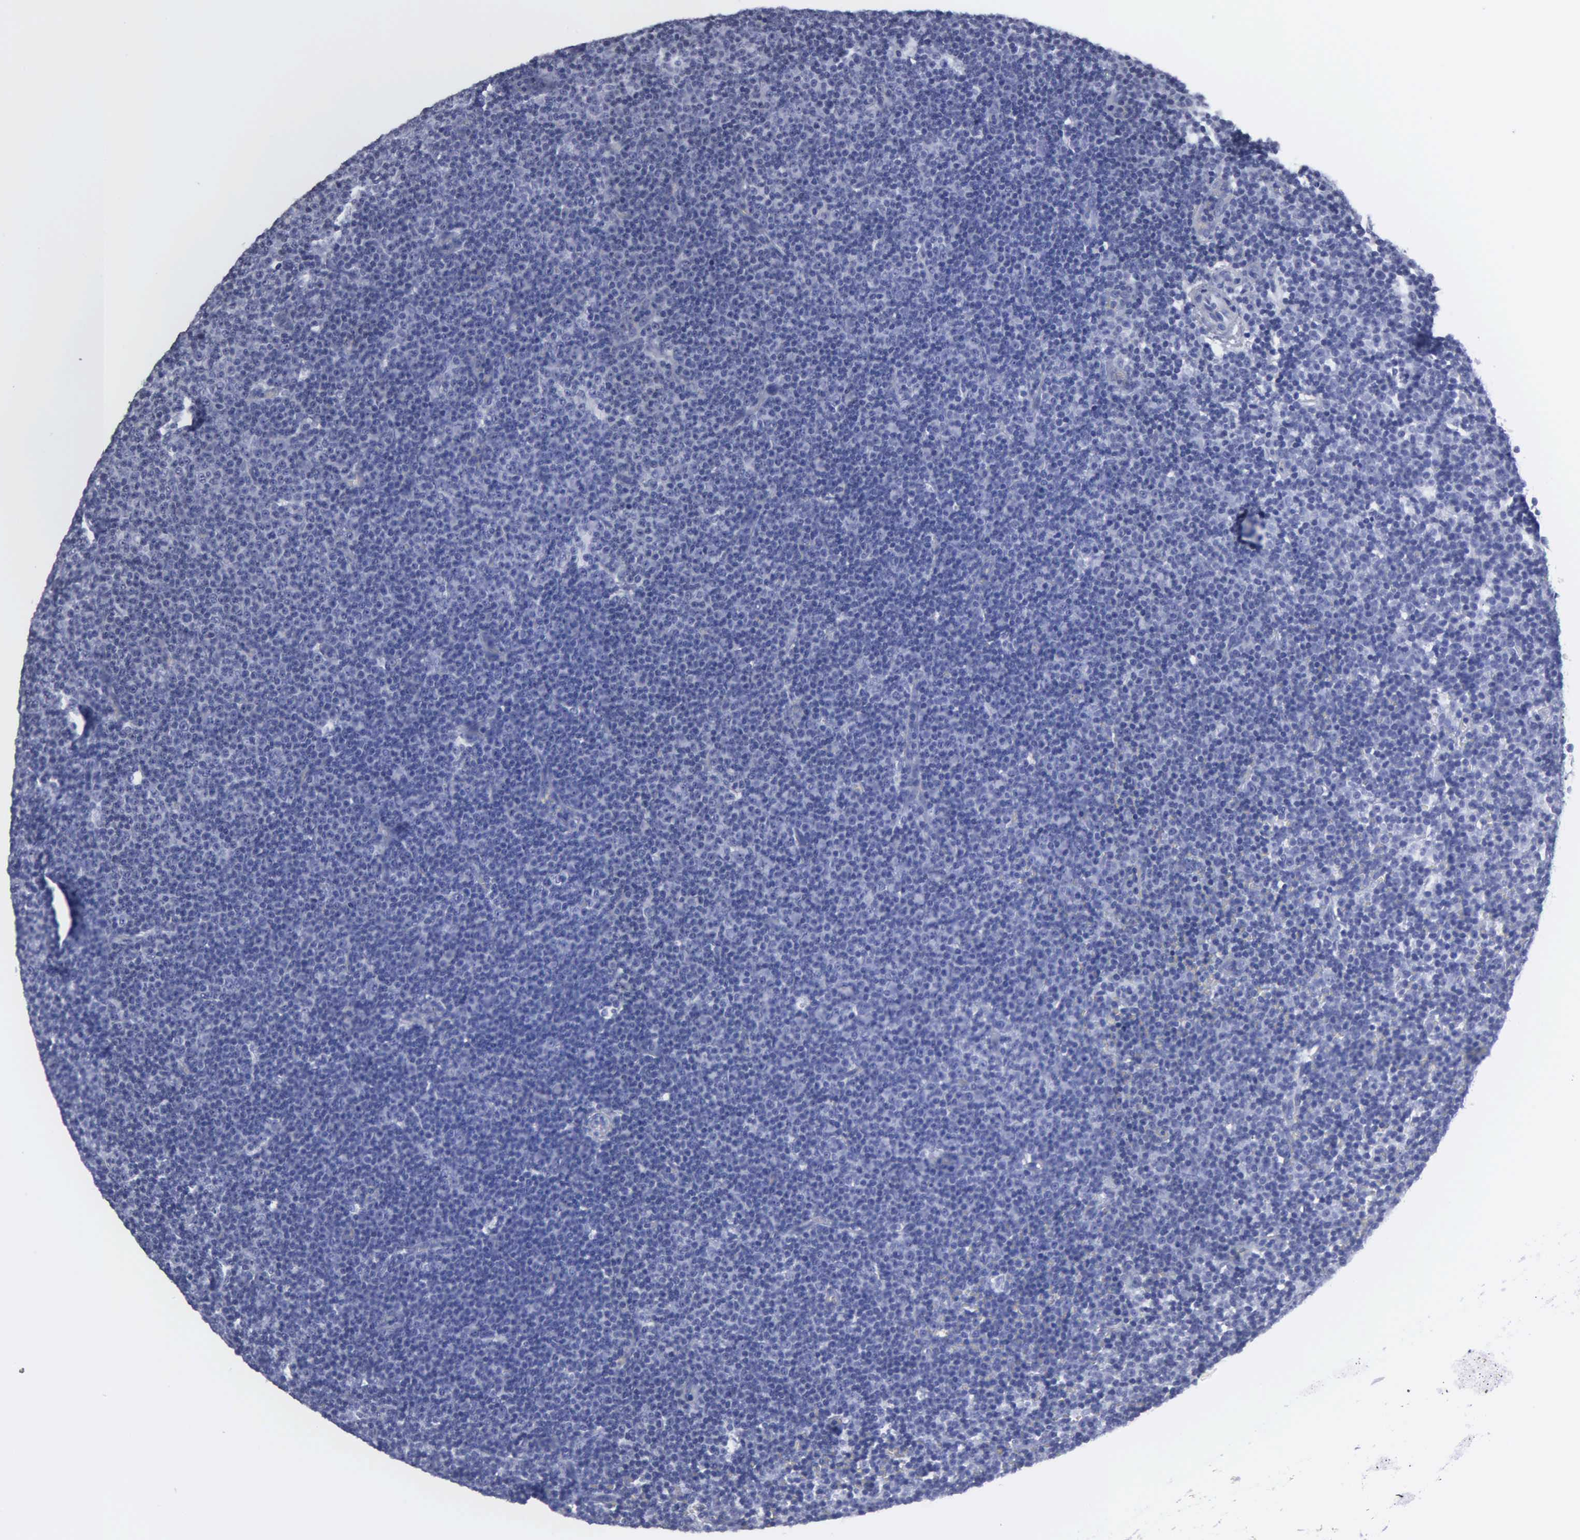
{"staining": {"intensity": "negative", "quantity": "none", "location": "none"}, "tissue": "lymphoma", "cell_type": "Tumor cells", "image_type": "cancer", "snomed": [{"axis": "morphology", "description": "Malignant lymphoma, non-Hodgkin's type, Low grade"}, {"axis": "topography", "description": "Lymph node"}], "caption": "High power microscopy histopathology image of an immunohistochemistry (IHC) micrograph of lymphoma, revealing no significant staining in tumor cells.", "gene": "UPB1", "patient": {"sex": "male", "age": 57}}